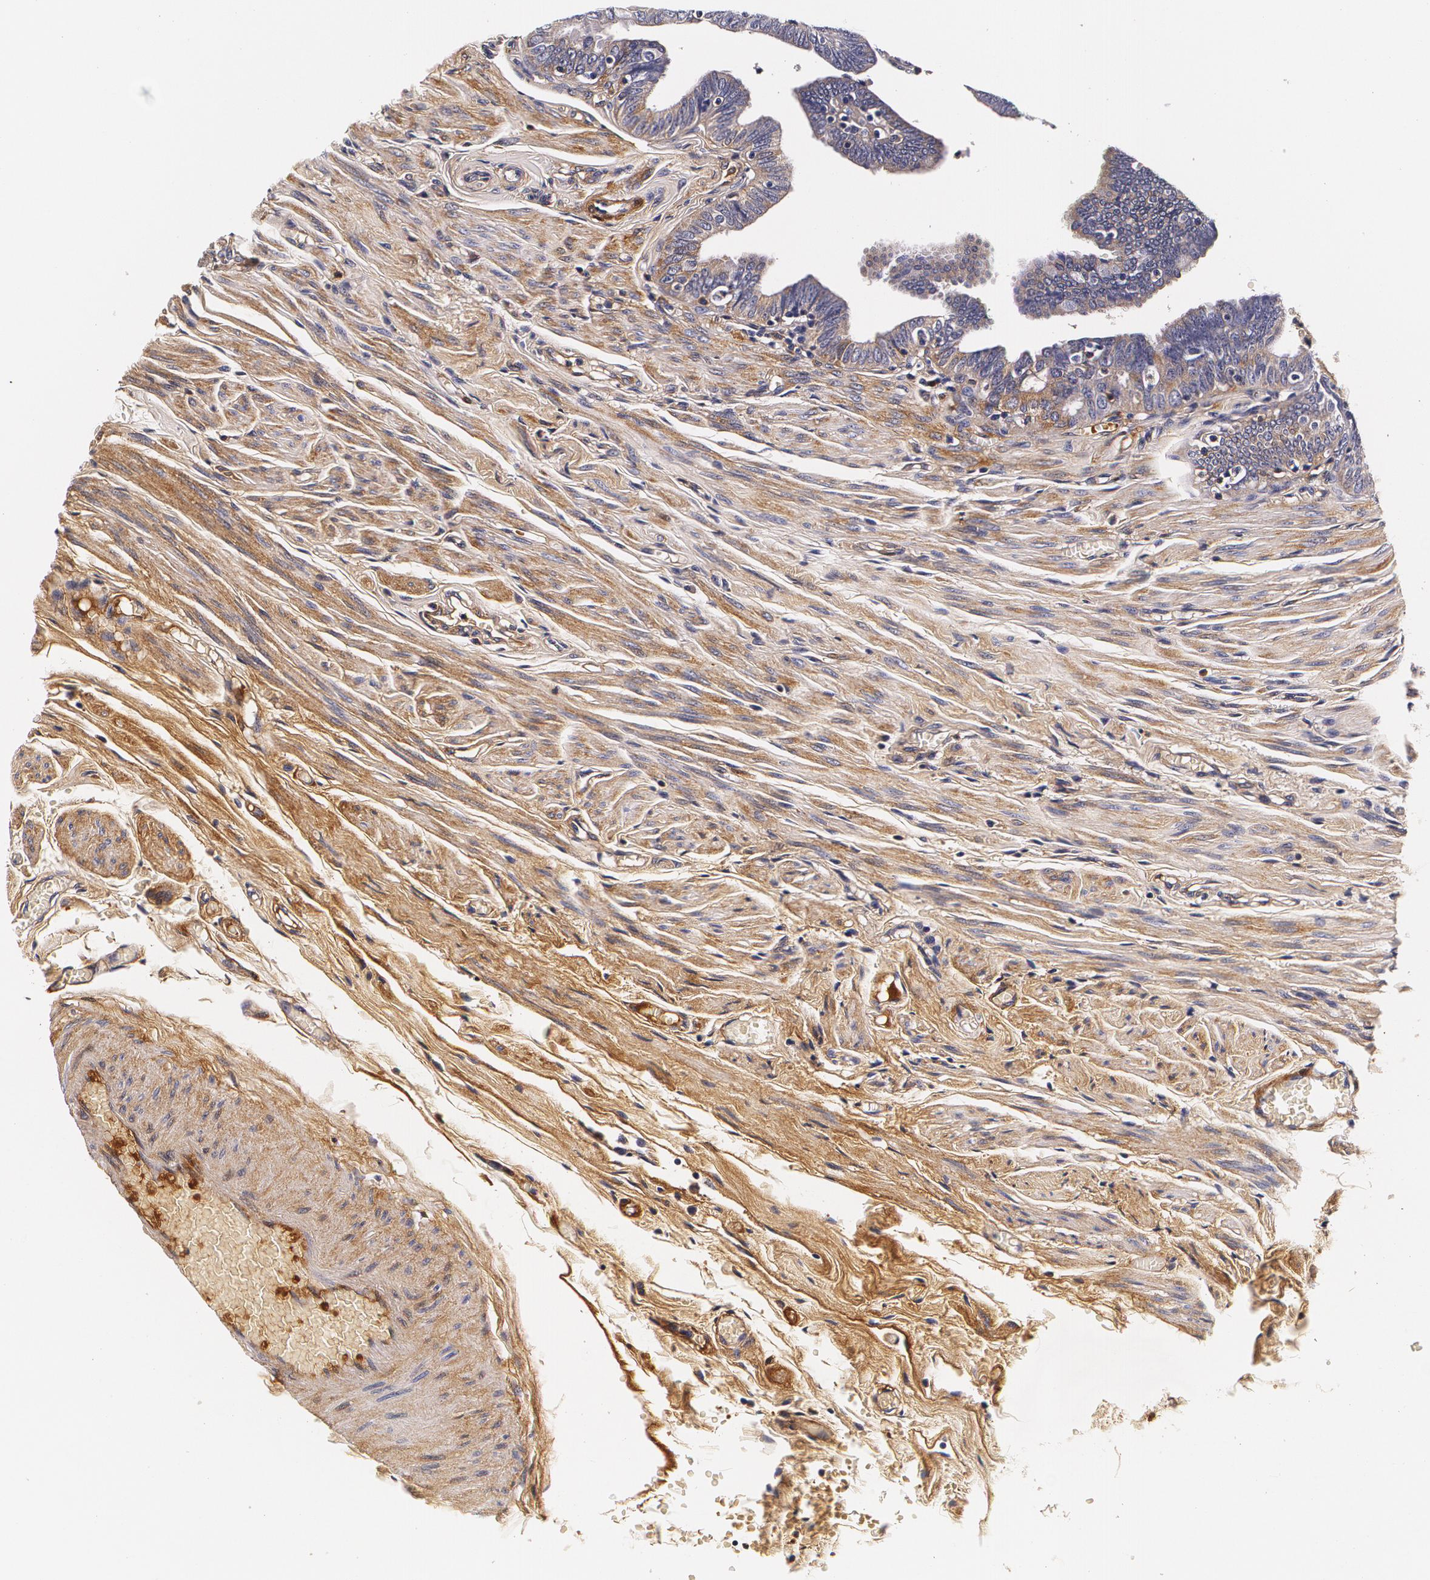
{"staining": {"intensity": "negative", "quantity": "none", "location": "none"}, "tissue": "fallopian tube", "cell_type": "Glandular cells", "image_type": "normal", "snomed": [{"axis": "morphology", "description": "Normal tissue, NOS"}, {"axis": "topography", "description": "Fallopian tube"}, {"axis": "topography", "description": "Ovary"}], "caption": "Immunohistochemistry (IHC) of unremarkable human fallopian tube reveals no expression in glandular cells.", "gene": "TTR", "patient": {"sex": "female", "age": 69}}